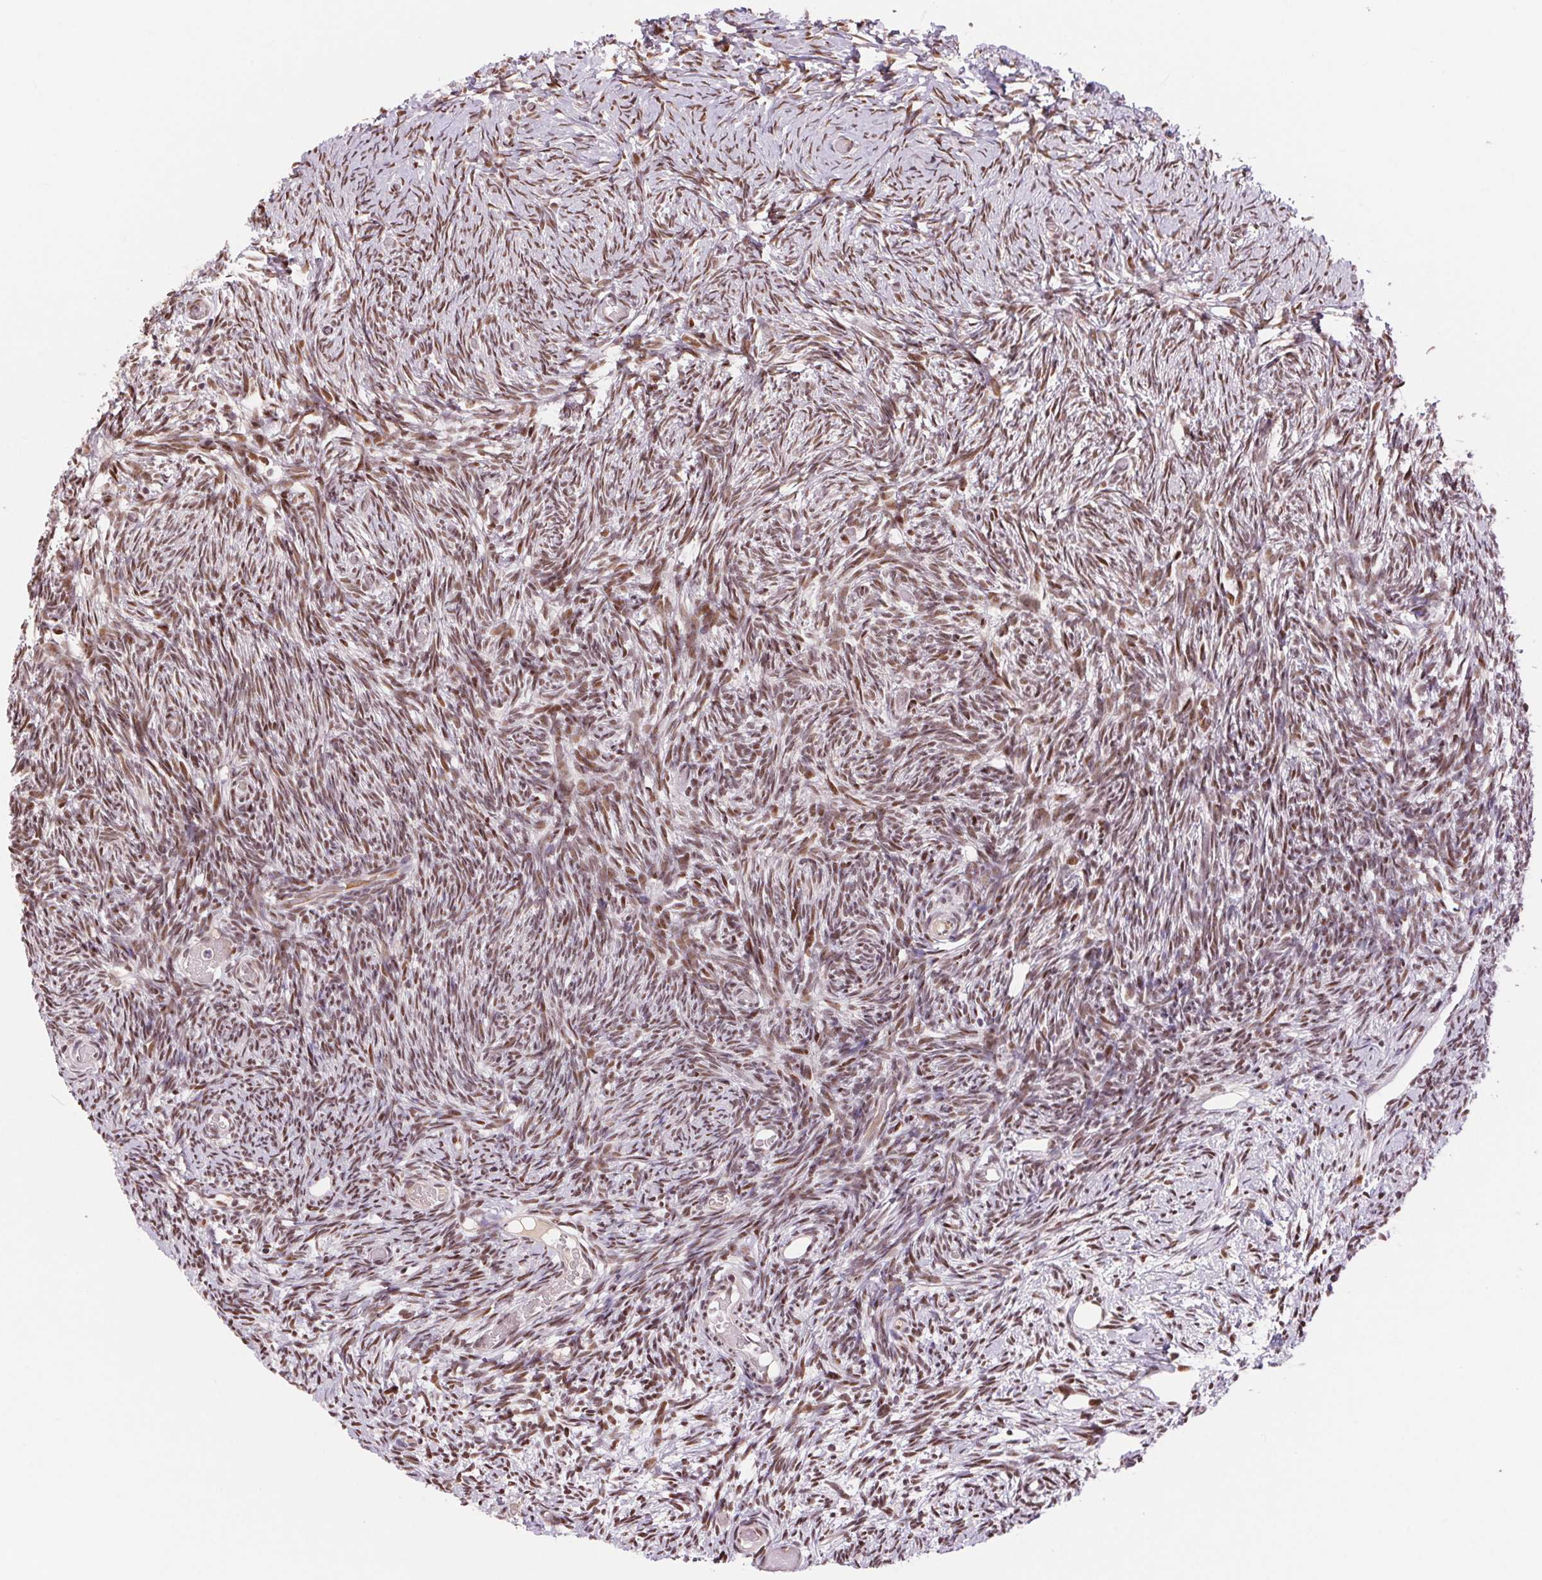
{"staining": {"intensity": "moderate", "quantity": ">75%", "location": "nuclear"}, "tissue": "ovary", "cell_type": "Follicle cells", "image_type": "normal", "snomed": [{"axis": "morphology", "description": "Normal tissue, NOS"}, {"axis": "topography", "description": "Ovary"}], "caption": "Brown immunohistochemical staining in benign human ovary displays moderate nuclear expression in approximately >75% of follicle cells.", "gene": "RAD23A", "patient": {"sex": "female", "age": 39}}